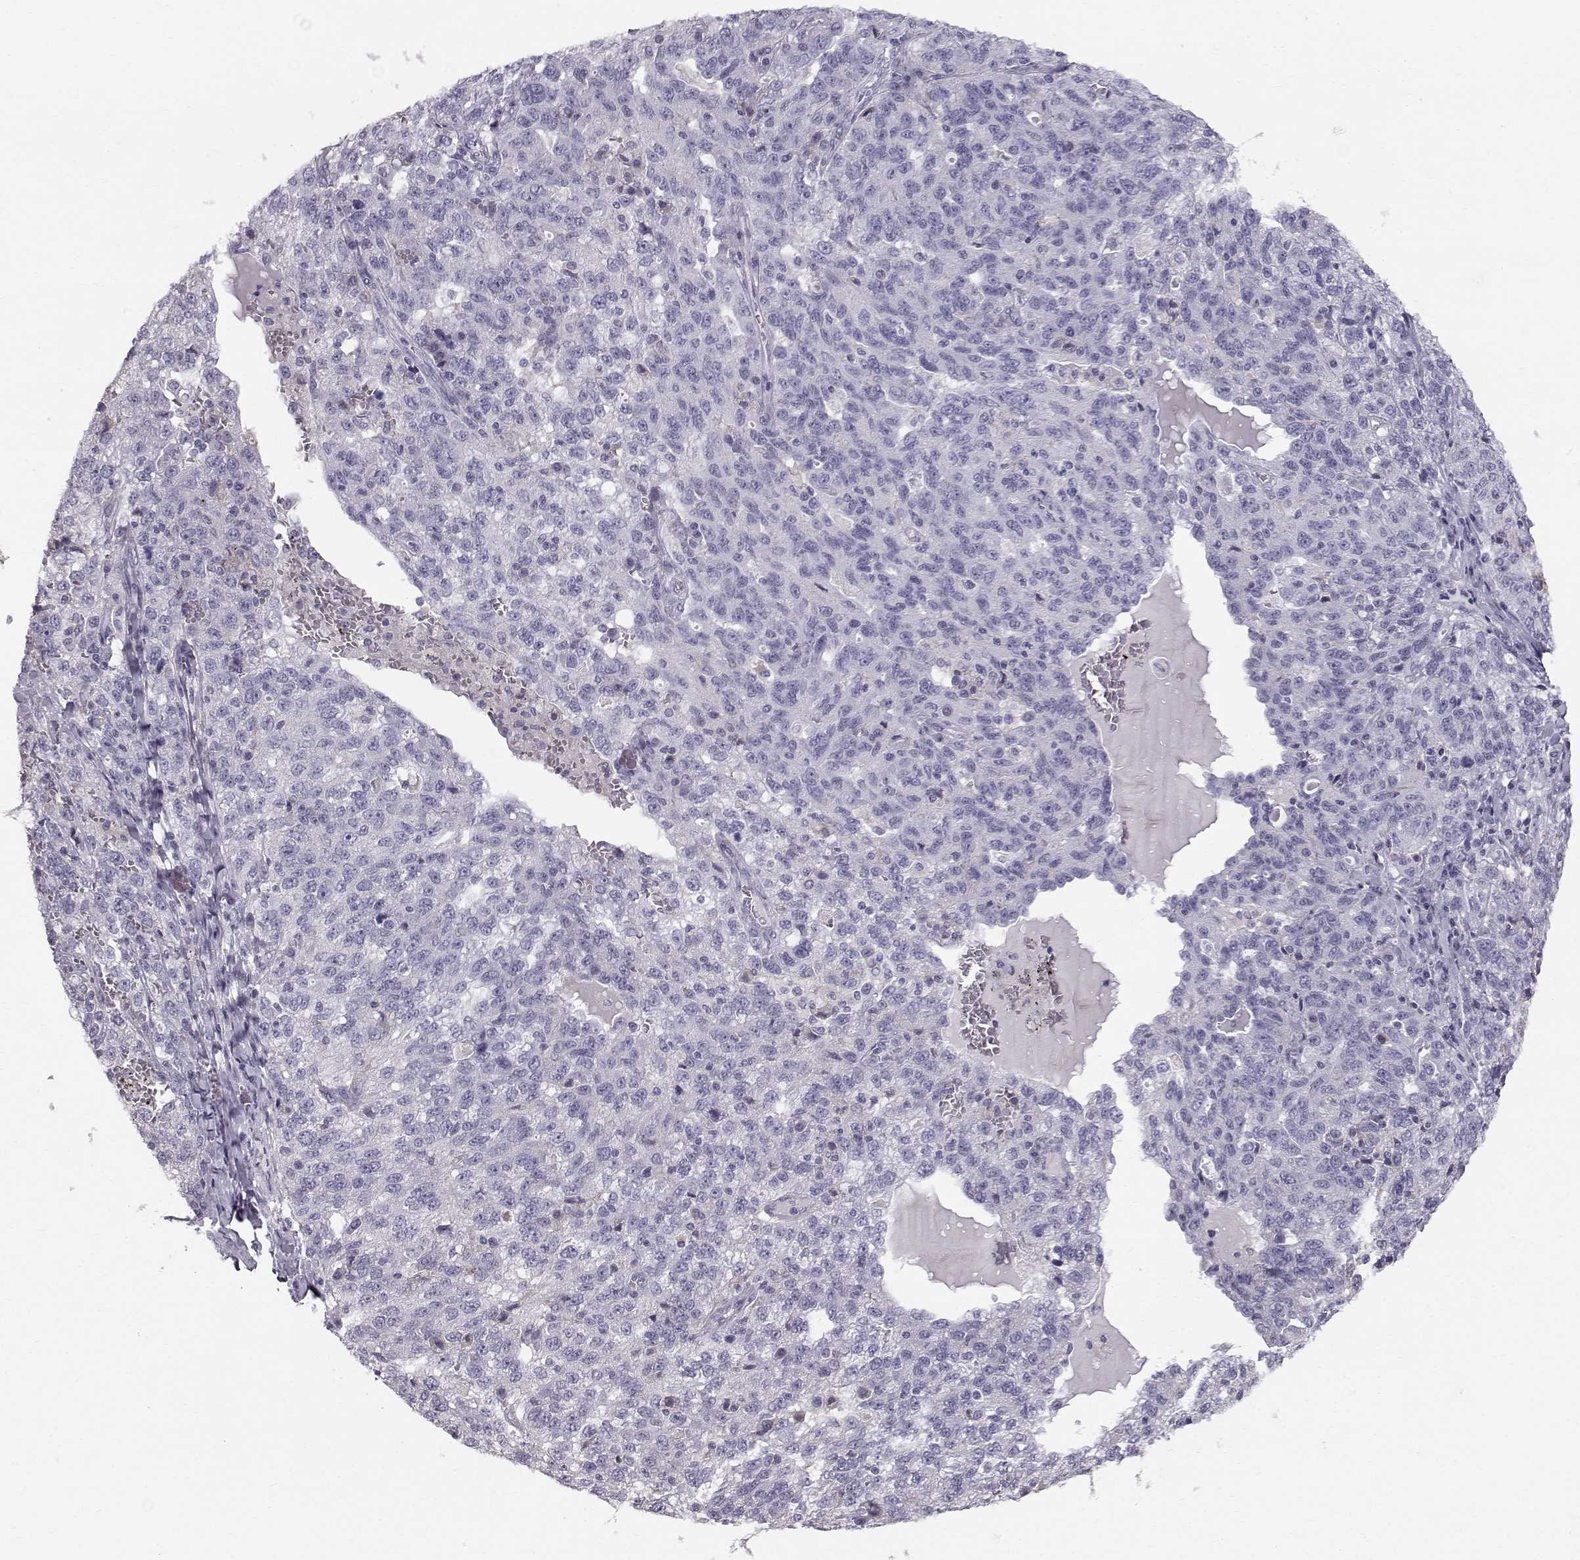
{"staining": {"intensity": "negative", "quantity": "none", "location": "none"}, "tissue": "ovarian cancer", "cell_type": "Tumor cells", "image_type": "cancer", "snomed": [{"axis": "morphology", "description": "Cystadenocarcinoma, serous, NOS"}, {"axis": "topography", "description": "Ovary"}], "caption": "This is a histopathology image of IHC staining of ovarian cancer (serous cystadenocarcinoma), which shows no expression in tumor cells.", "gene": "SPDYE4", "patient": {"sex": "female", "age": 71}}